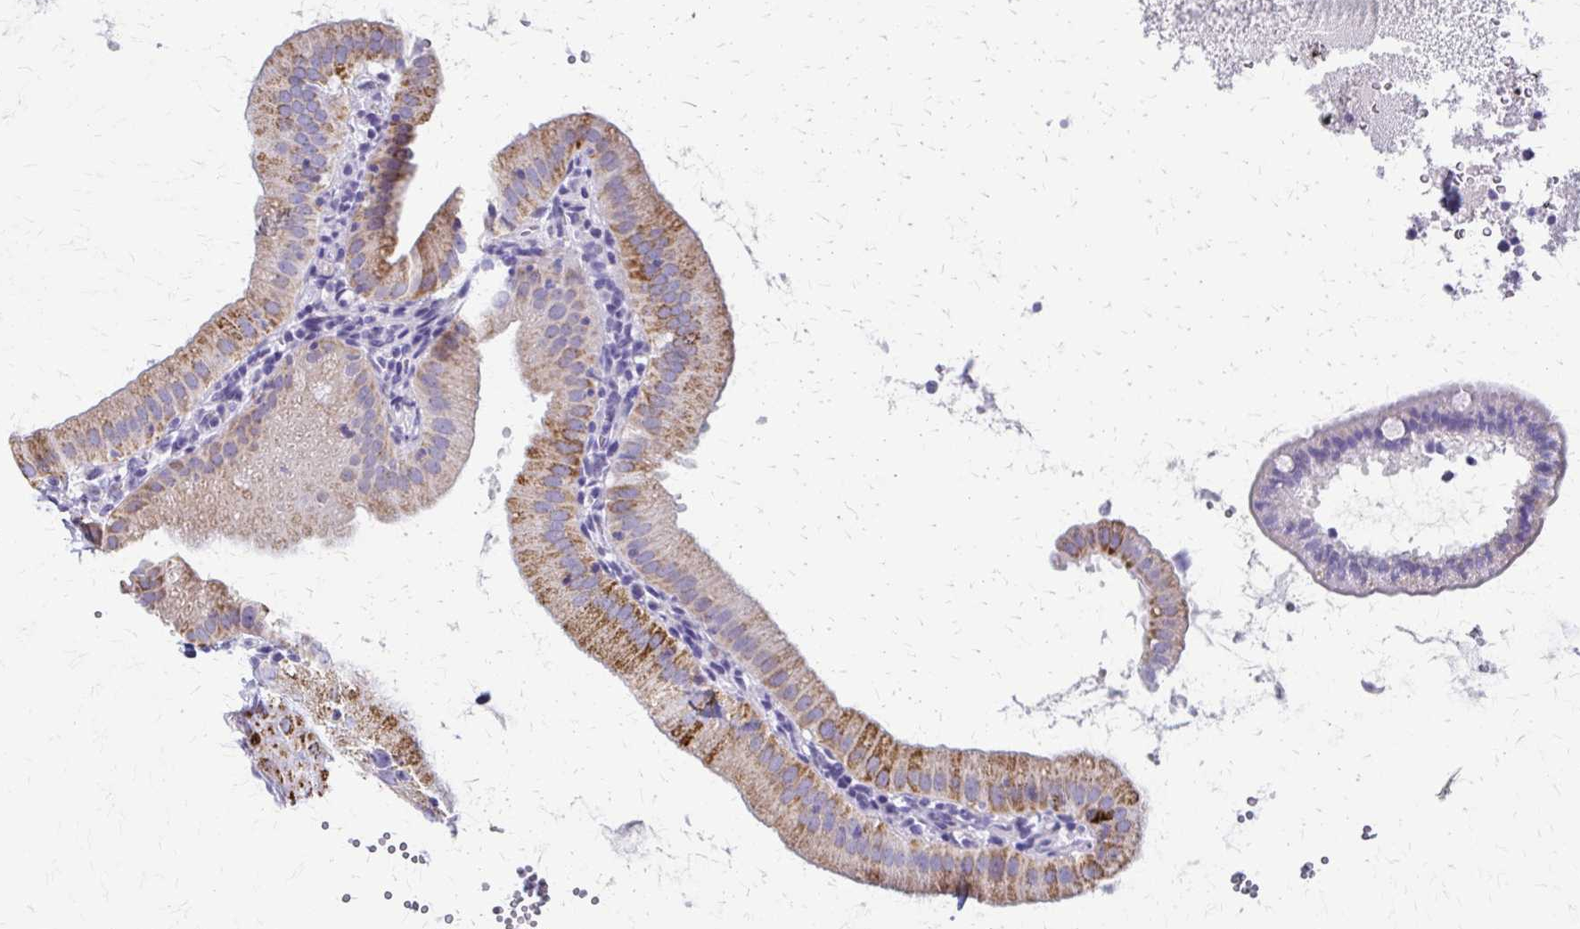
{"staining": {"intensity": "moderate", "quantity": ">75%", "location": "cytoplasmic/membranous"}, "tissue": "gallbladder", "cell_type": "Glandular cells", "image_type": "normal", "snomed": [{"axis": "morphology", "description": "Normal tissue, NOS"}, {"axis": "topography", "description": "Gallbladder"}], "caption": "Moderate cytoplasmic/membranous protein positivity is present in about >75% of glandular cells in gallbladder. (IHC, brightfield microscopy, high magnification).", "gene": "ZSCAN5B", "patient": {"sex": "female", "age": 65}}